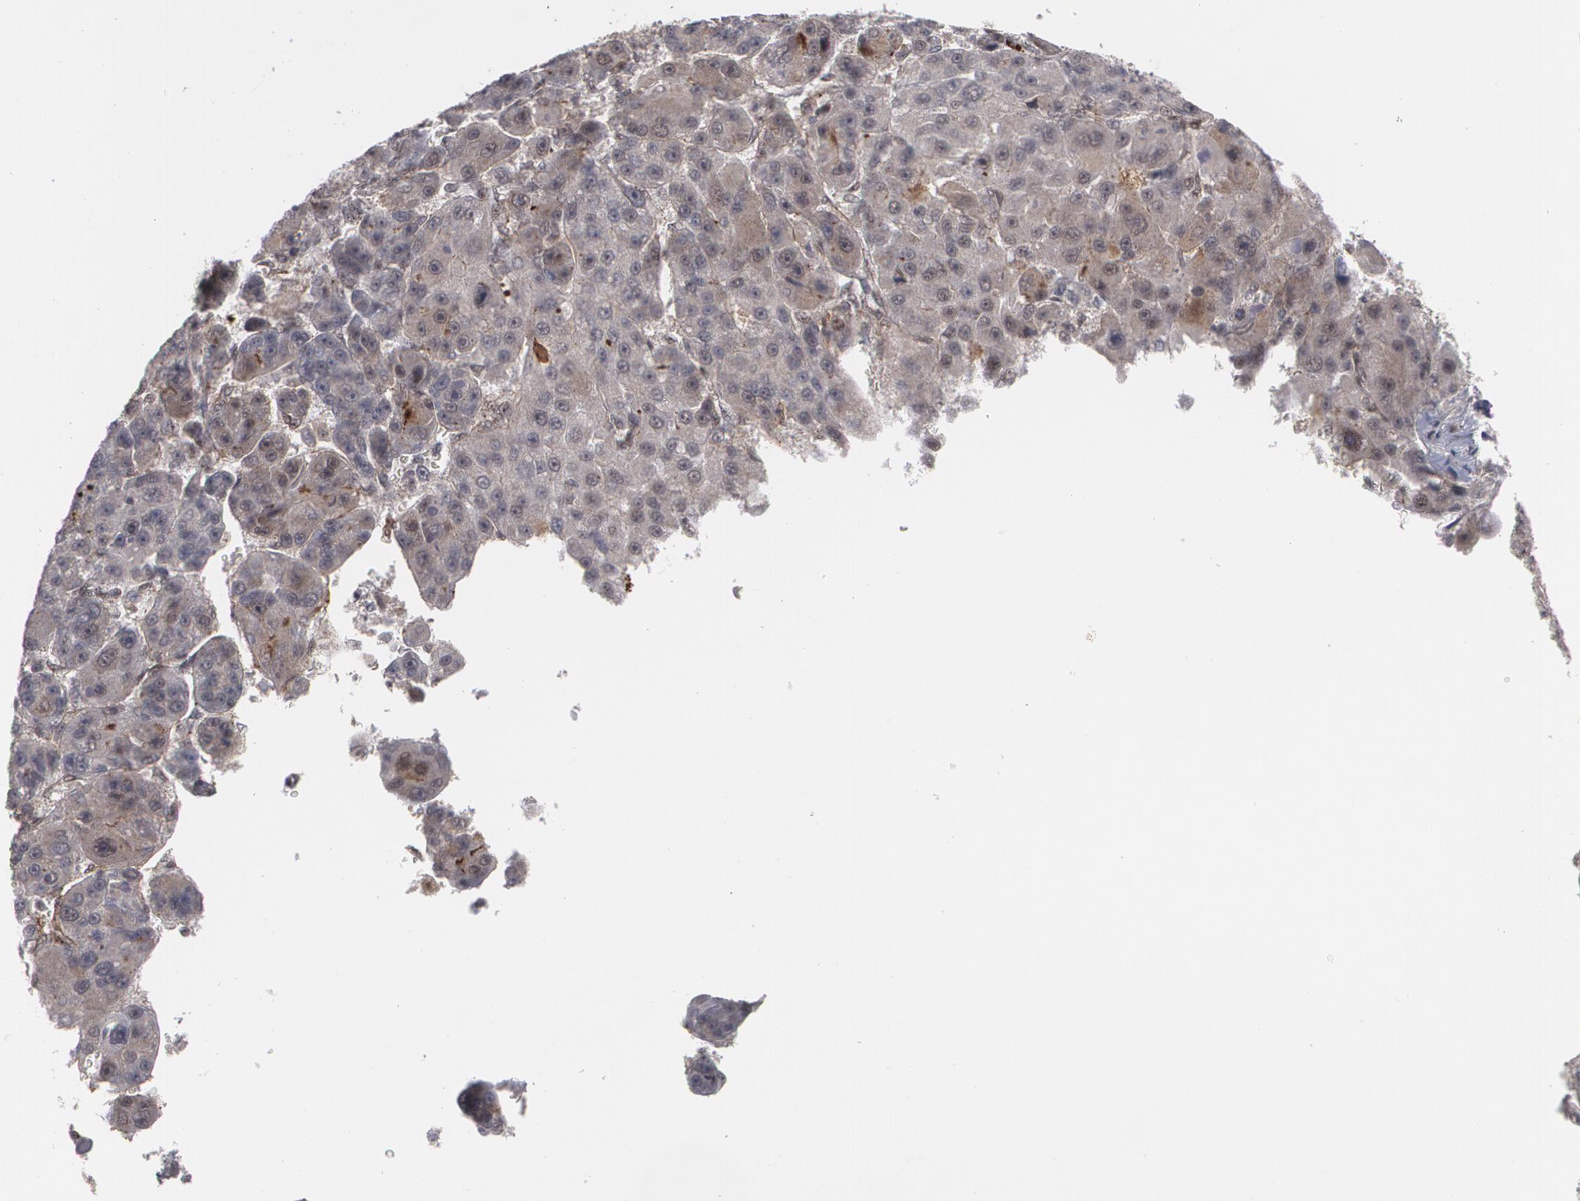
{"staining": {"intensity": "moderate", "quantity": ">75%", "location": "nuclear"}, "tissue": "liver cancer", "cell_type": "Tumor cells", "image_type": "cancer", "snomed": [{"axis": "morphology", "description": "Carcinoma, Hepatocellular, NOS"}, {"axis": "topography", "description": "Liver"}], "caption": "Immunohistochemistry of hepatocellular carcinoma (liver) reveals medium levels of moderate nuclear expression in approximately >75% of tumor cells.", "gene": "INTS6", "patient": {"sex": "male", "age": 76}}